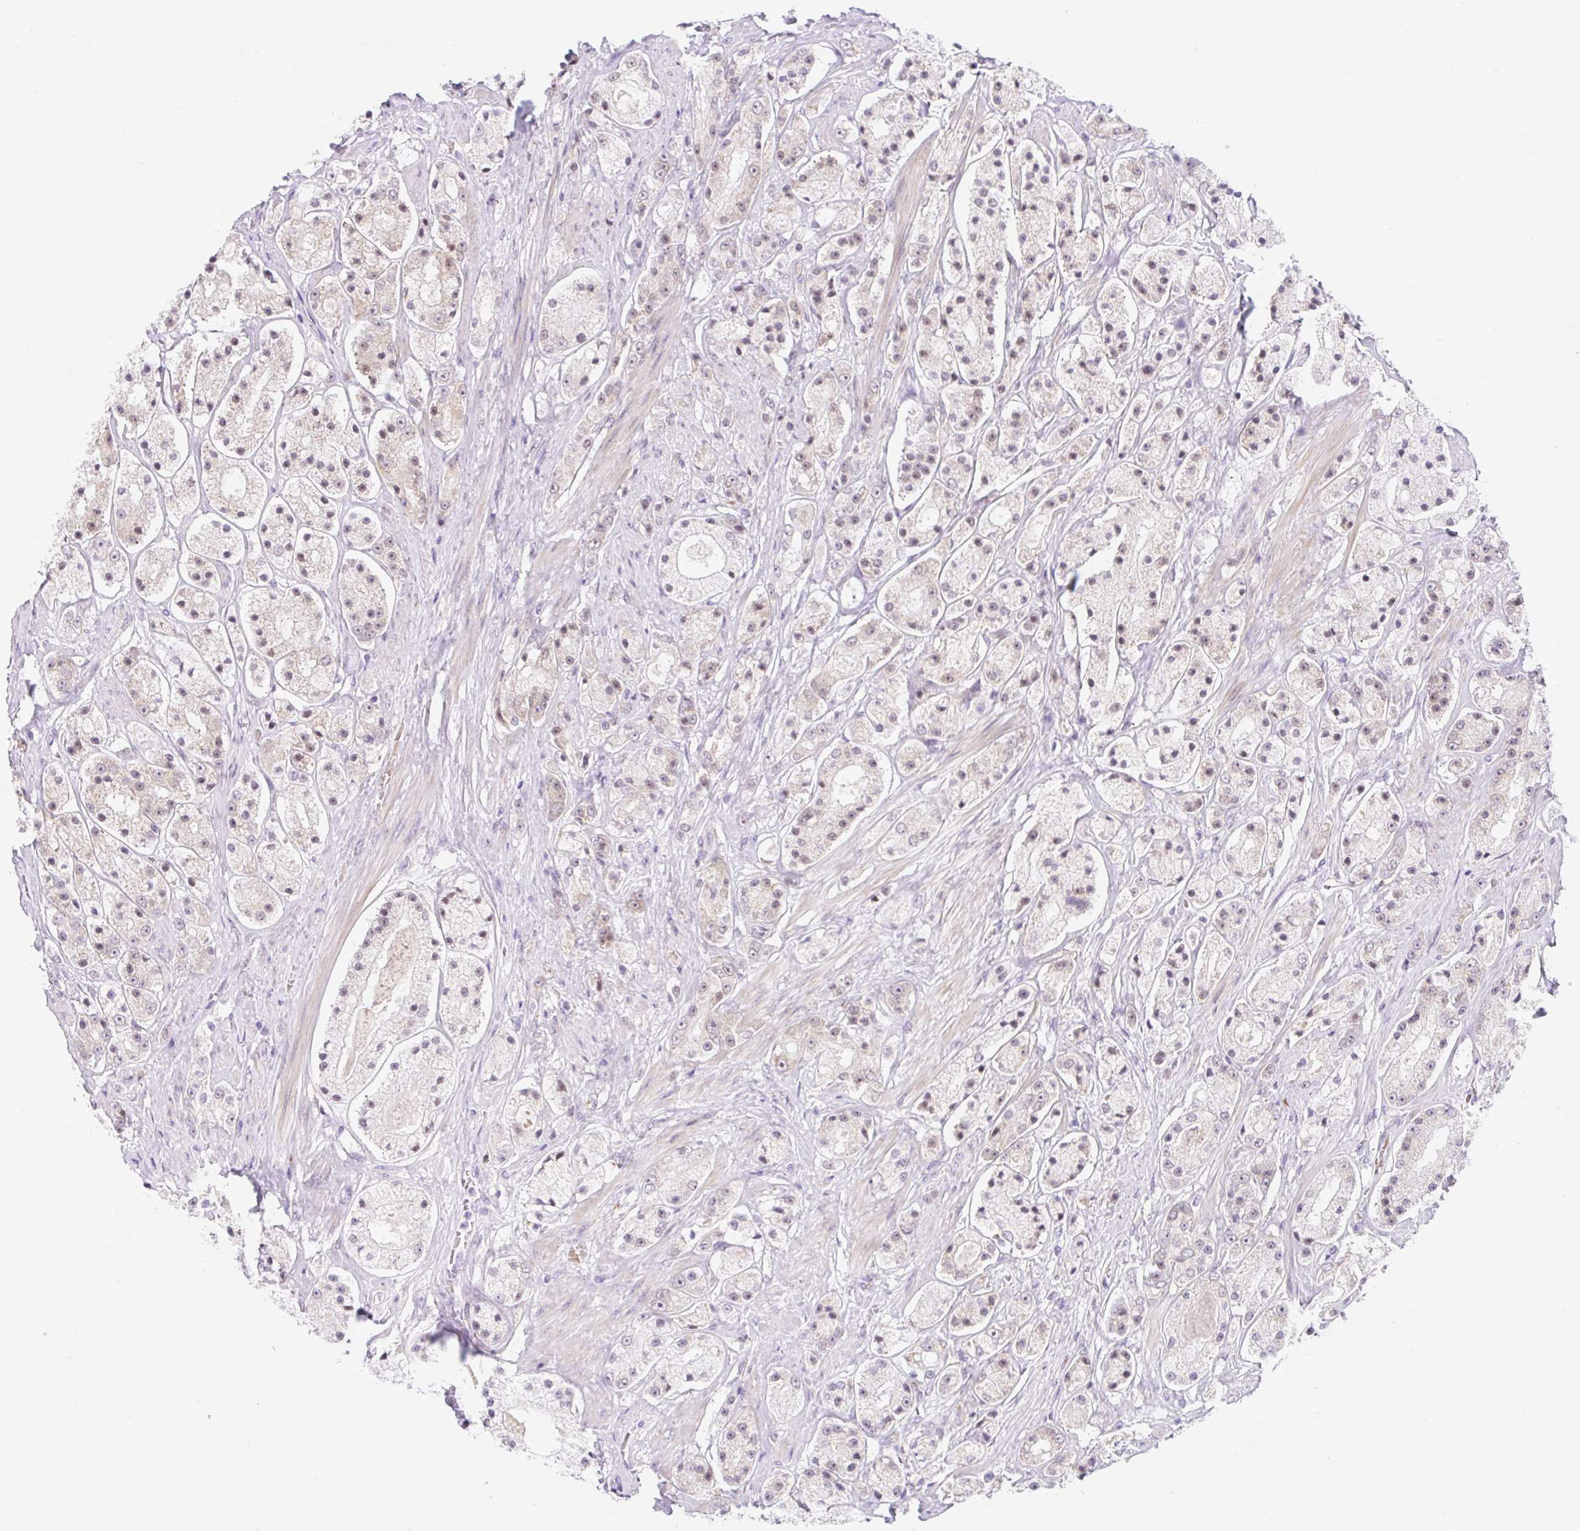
{"staining": {"intensity": "negative", "quantity": "none", "location": "none"}, "tissue": "prostate cancer", "cell_type": "Tumor cells", "image_type": "cancer", "snomed": [{"axis": "morphology", "description": "Adenocarcinoma, High grade"}, {"axis": "topography", "description": "Prostate"}], "caption": "The image displays no staining of tumor cells in high-grade adenocarcinoma (prostate).", "gene": "SRSF10", "patient": {"sex": "male", "age": 67}}